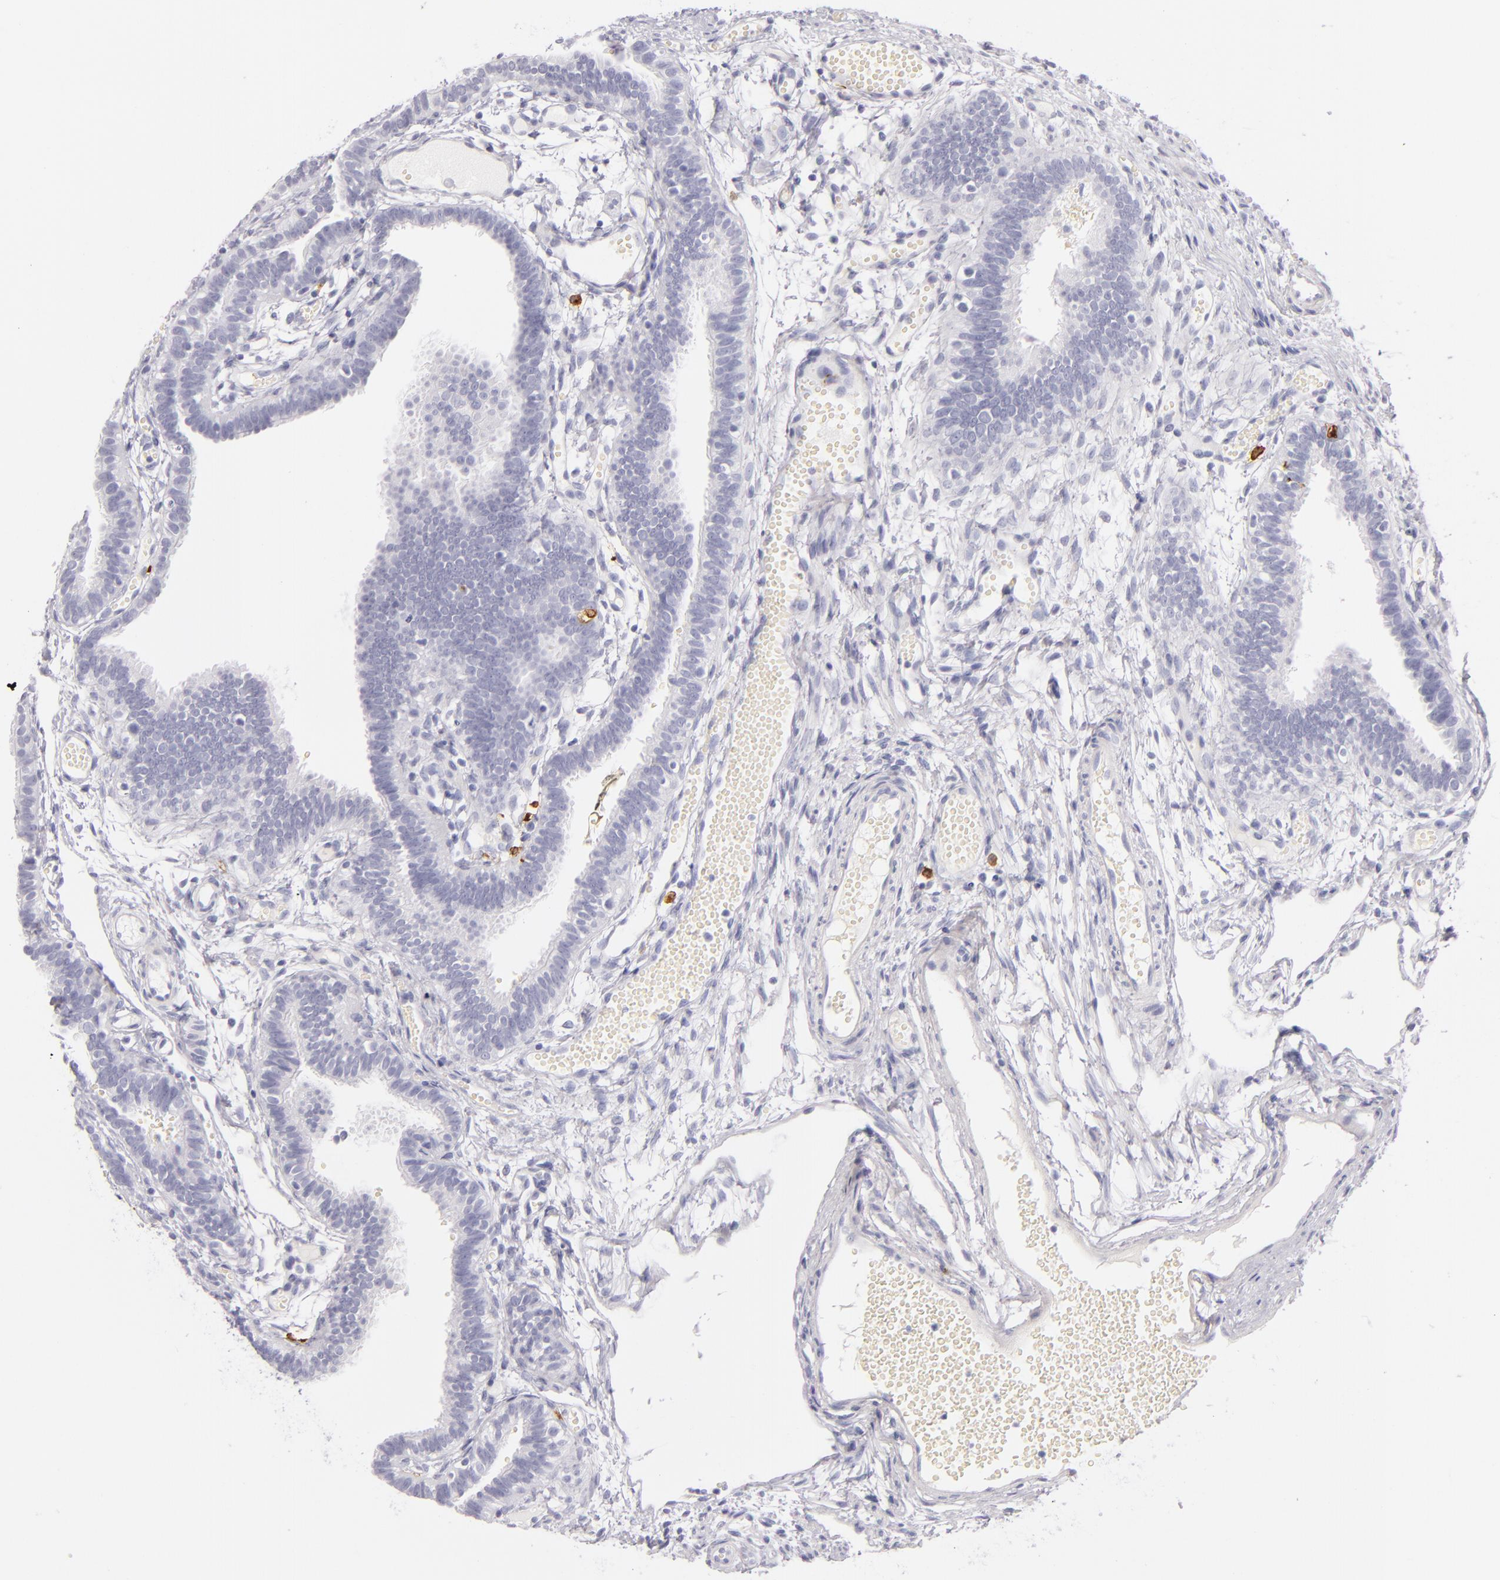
{"staining": {"intensity": "negative", "quantity": "none", "location": "none"}, "tissue": "fallopian tube", "cell_type": "Glandular cells", "image_type": "normal", "snomed": [{"axis": "morphology", "description": "Normal tissue, NOS"}, {"axis": "topography", "description": "Fallopian tube"}], "caption": "Image shows no significant protein staining in glandular cells of unremarkable fallopian tube.", "gene": "CD207", "patient": {"sex": "female", "age": 29}}